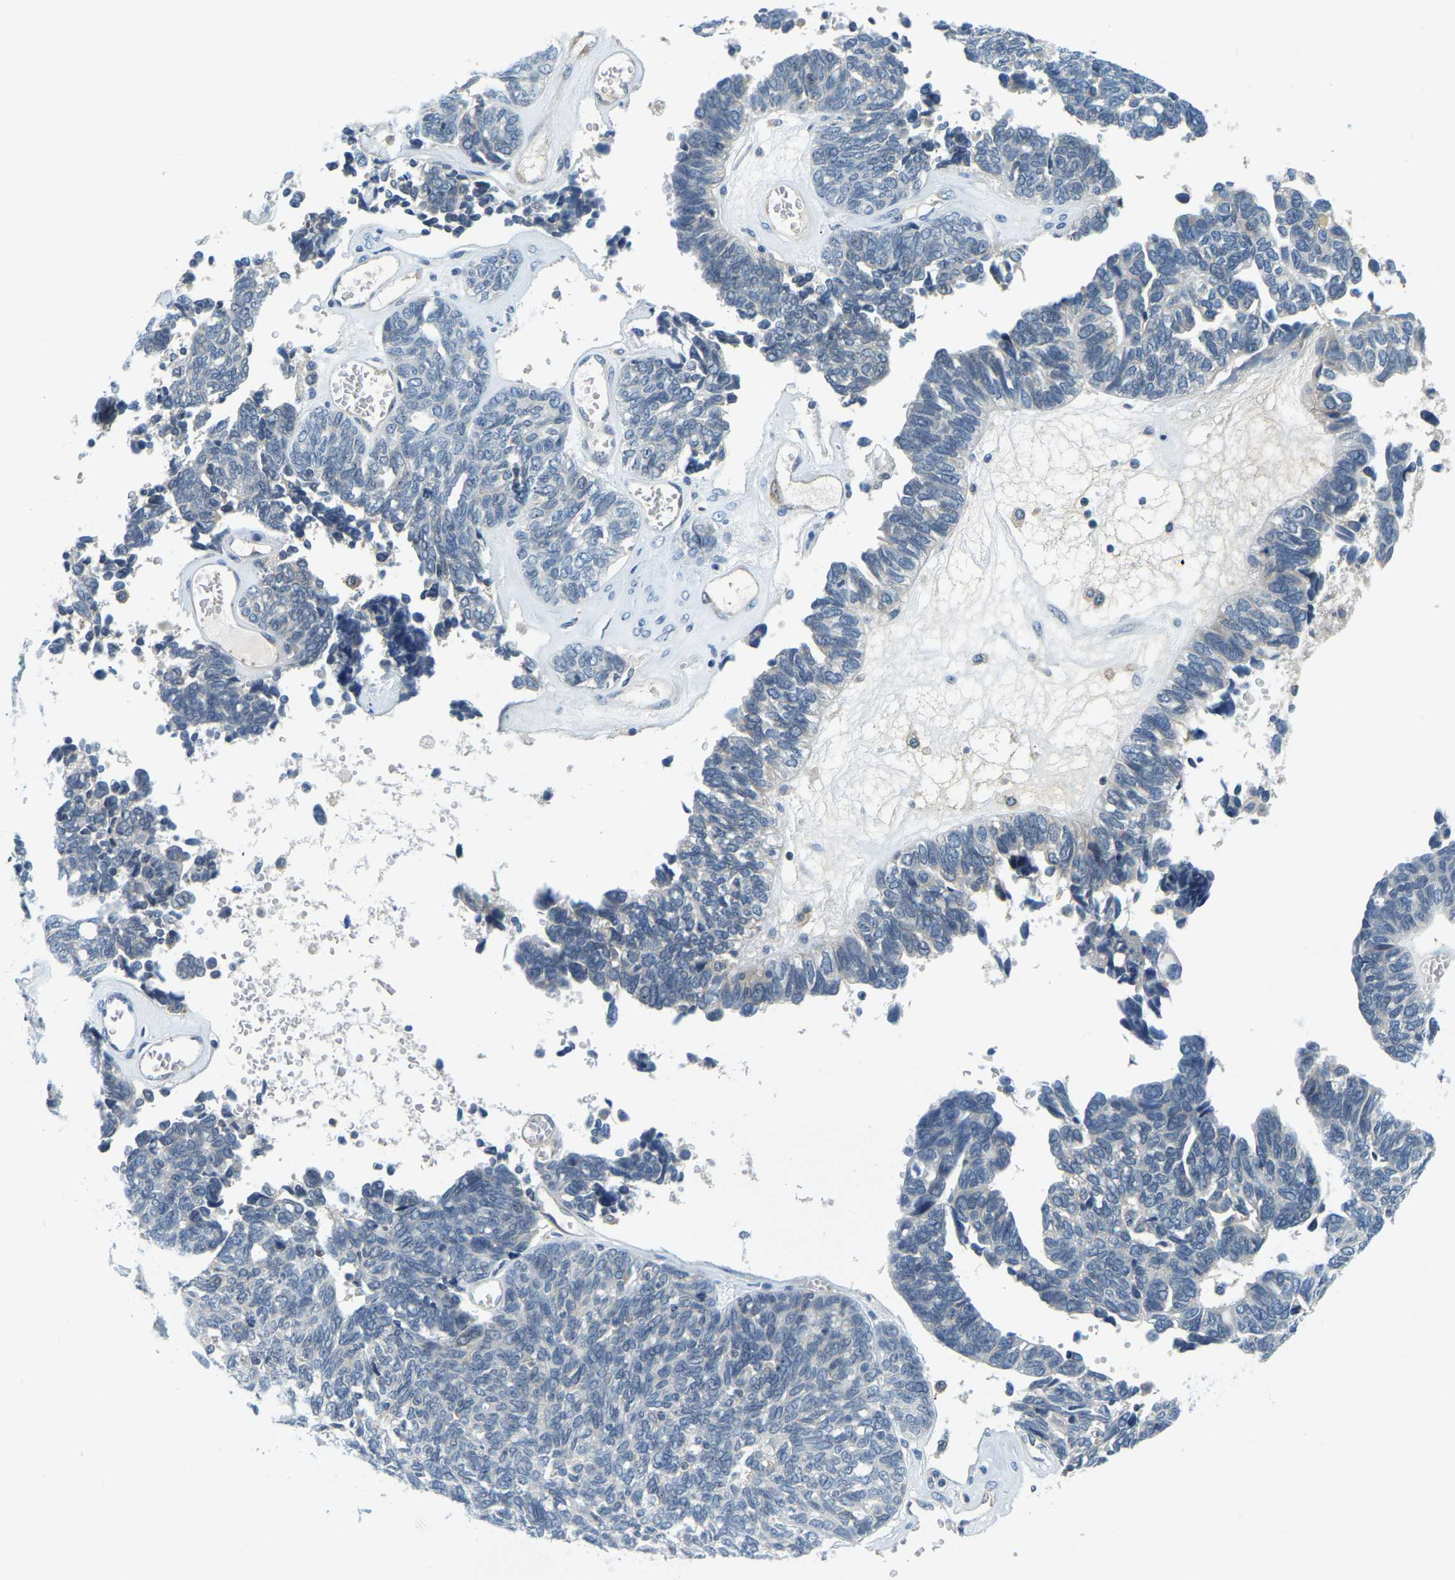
{"staining": {"intensity": "negative", "quantity": "none", "location": "none"}, "tissue": "ovarian cancer", "cell_type": "Tumor cells", "image_type": "cancer", "snomed": [{"axis": "morphology", "description": "Cystadenocarcinoma, serous, NOS"}, {"axis": "topography", "description": "Ovary"}], "caption": "The micrograph reveals no significant staining in tumor cells of ovarian cancer.", "gene": "RRP1", "patient": {"sex": "female", "age": 79}}